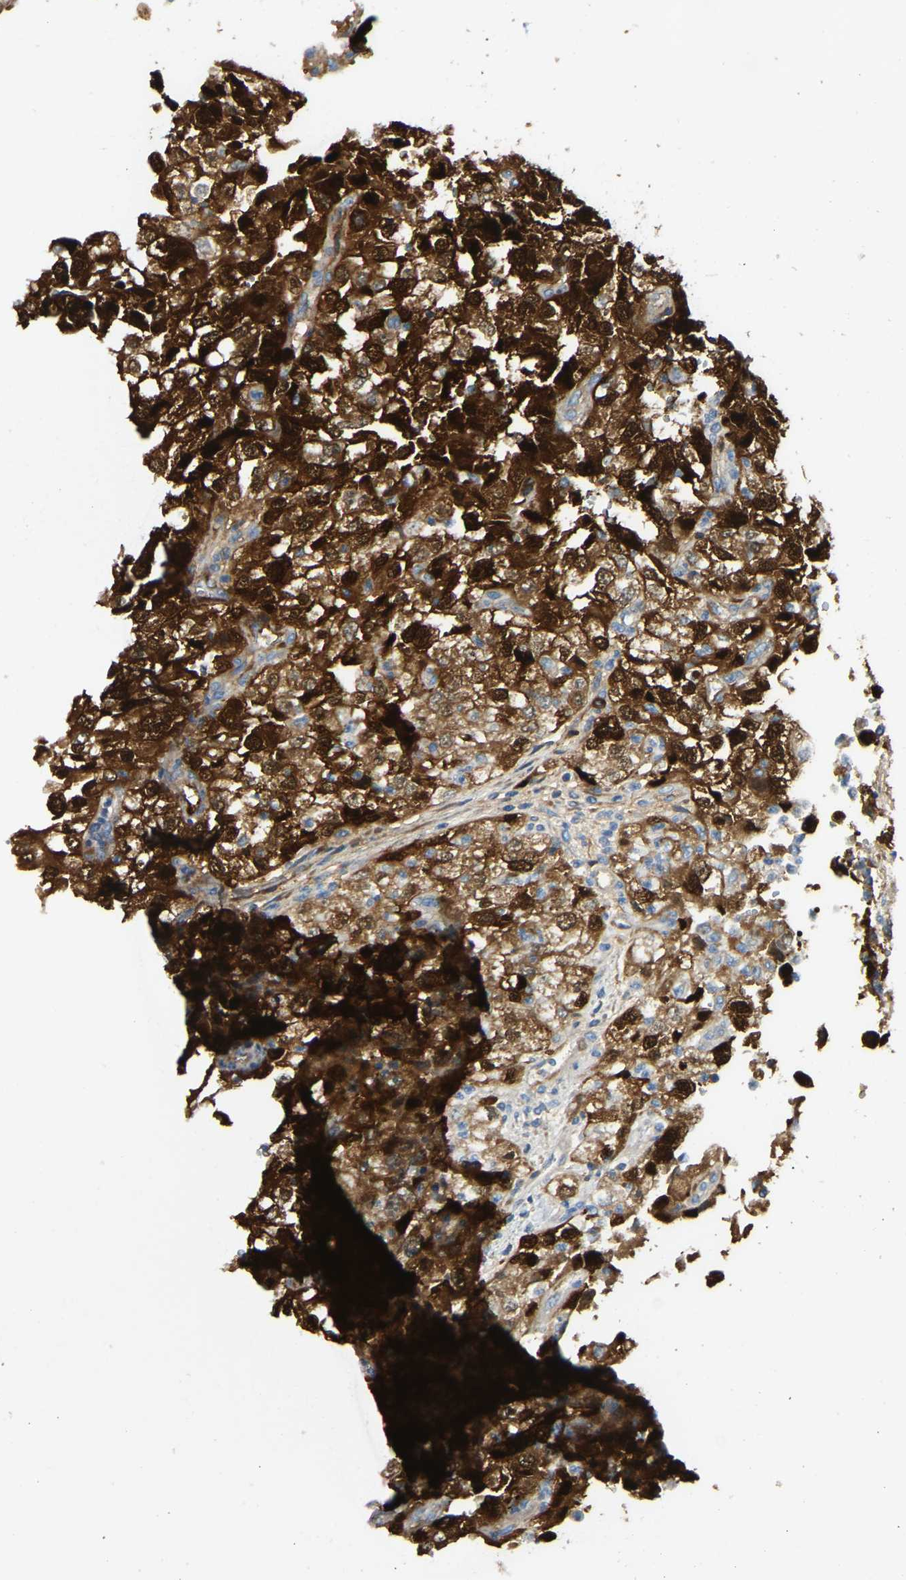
{"staining": {"intensity": "strong", "quantity": ">75%", "location": "cytoplasmic/membranous,nuclear"}, "tissue": "renal cancer", "cell_type": "Tumor cells", "image_type": "cancer", "snomed": [{"axis": "morphology", "description": "Adenocarcinoma, NOS"}, {"axis": "topography", "description": "Kidney"}], "caption": "A high amount of strong cytoplasmic/membranous and nuclear positivity is seen in approximately >75% of tumor cells in renal cancer tissue. Ihc stains the protein of interest in brown and the nuclei are stained blue.", "gene": "GDA", "patient": {"sex": "female", "age": 54}}